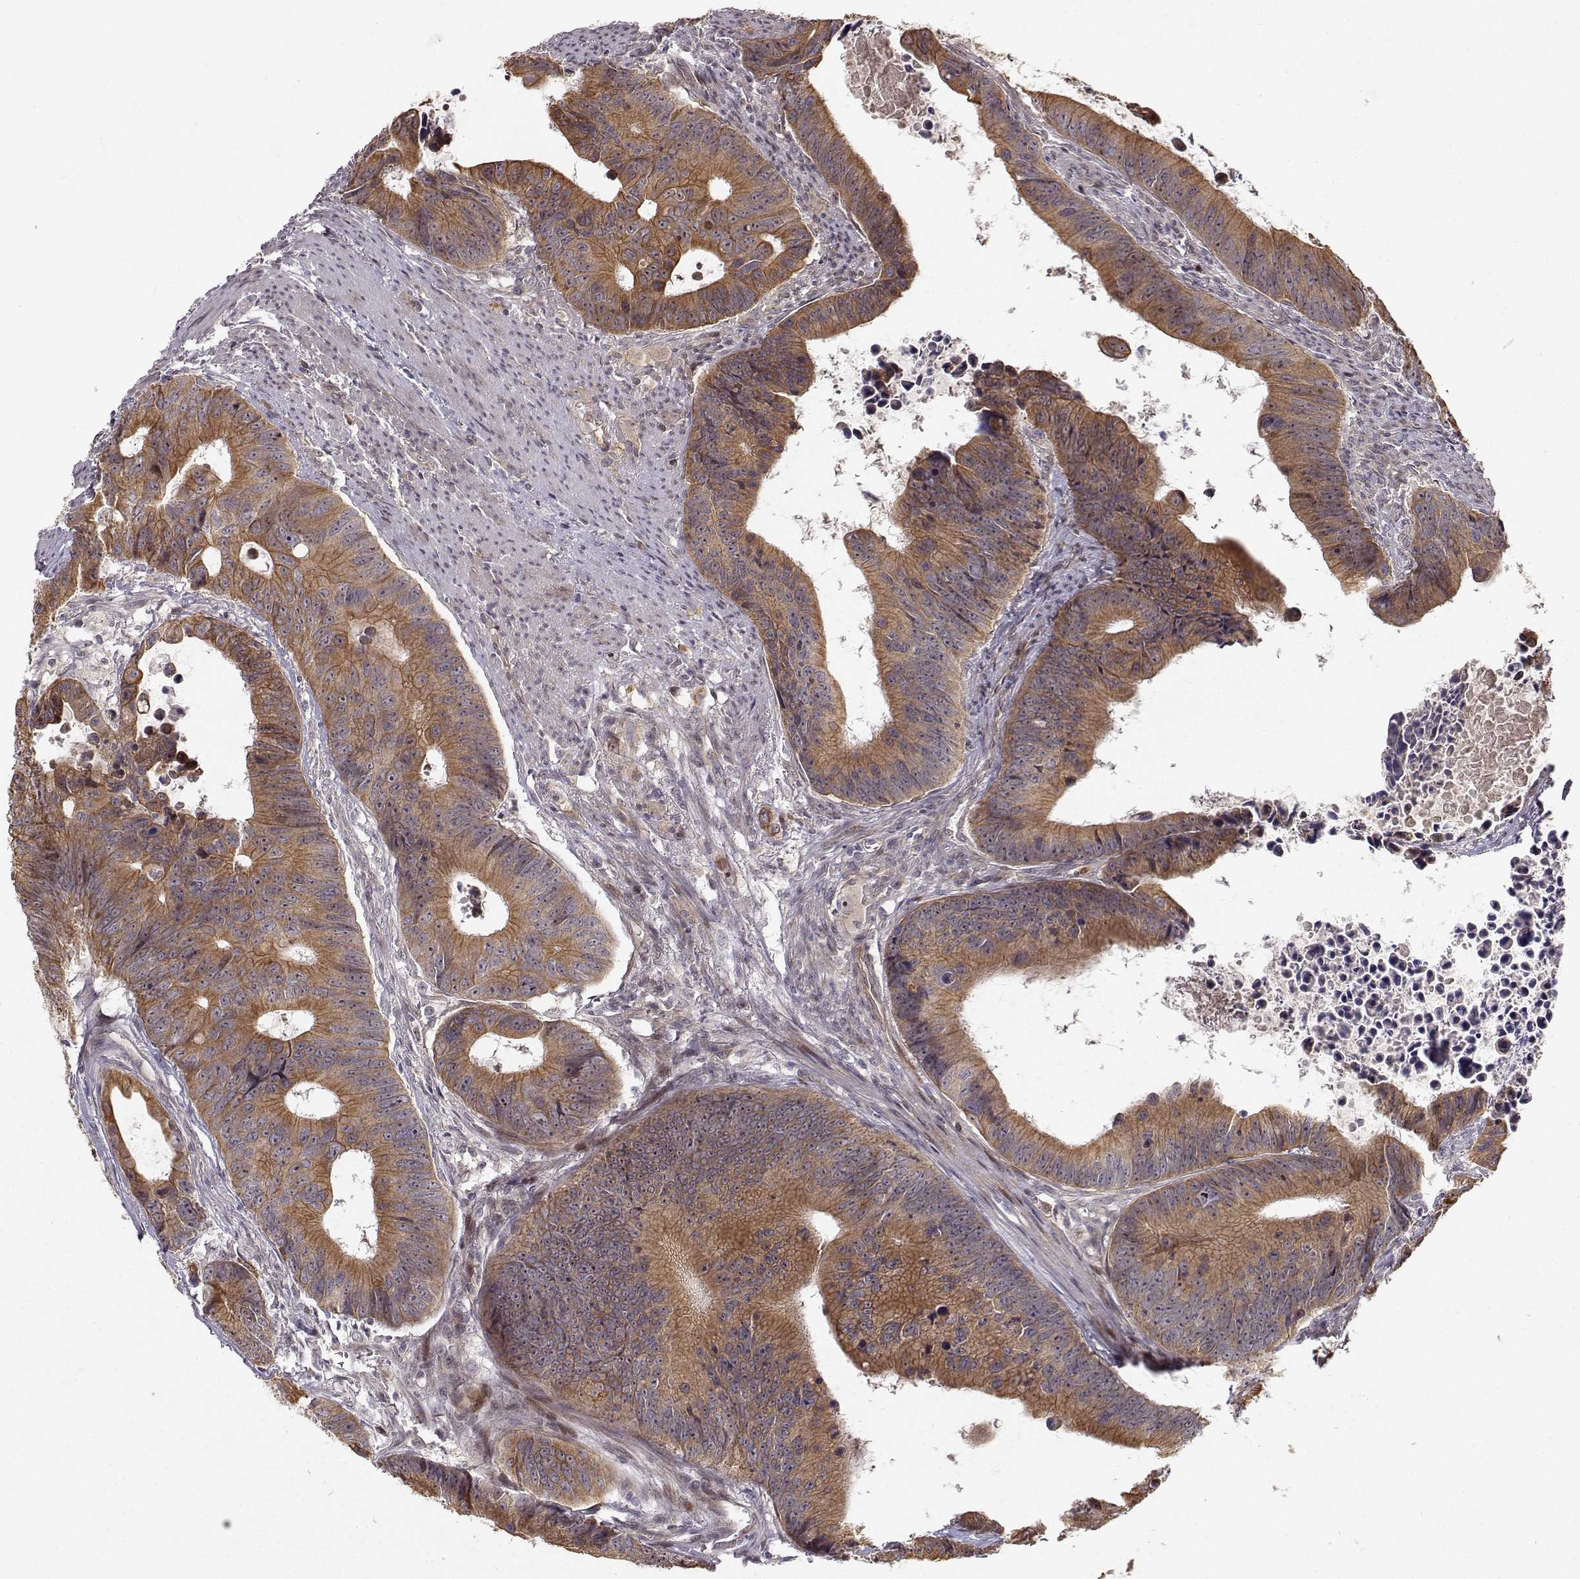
{"staining": {"intensity": "moderate", "quantity": "25%-75%", "location": "cytoplasmic/membranous"}, "tissue": "colorectal cancer", "cell_type": "Tumor cells", "image_type": "cancer", "snomed": [{"axis": "morphology", "description": "Adenocarcinoma, NOS"}, {"axis": "topography", "description": "Colon"}], "caption": "Immunohistochemistry (IHC) of colorectal adenocarcinoma reveals medium levels of moderate cytoplasmic/membranous expression in about 25%-75% of tumor cells.", "gene": "APC", "patient": {"sex": "female", "age": 87}}